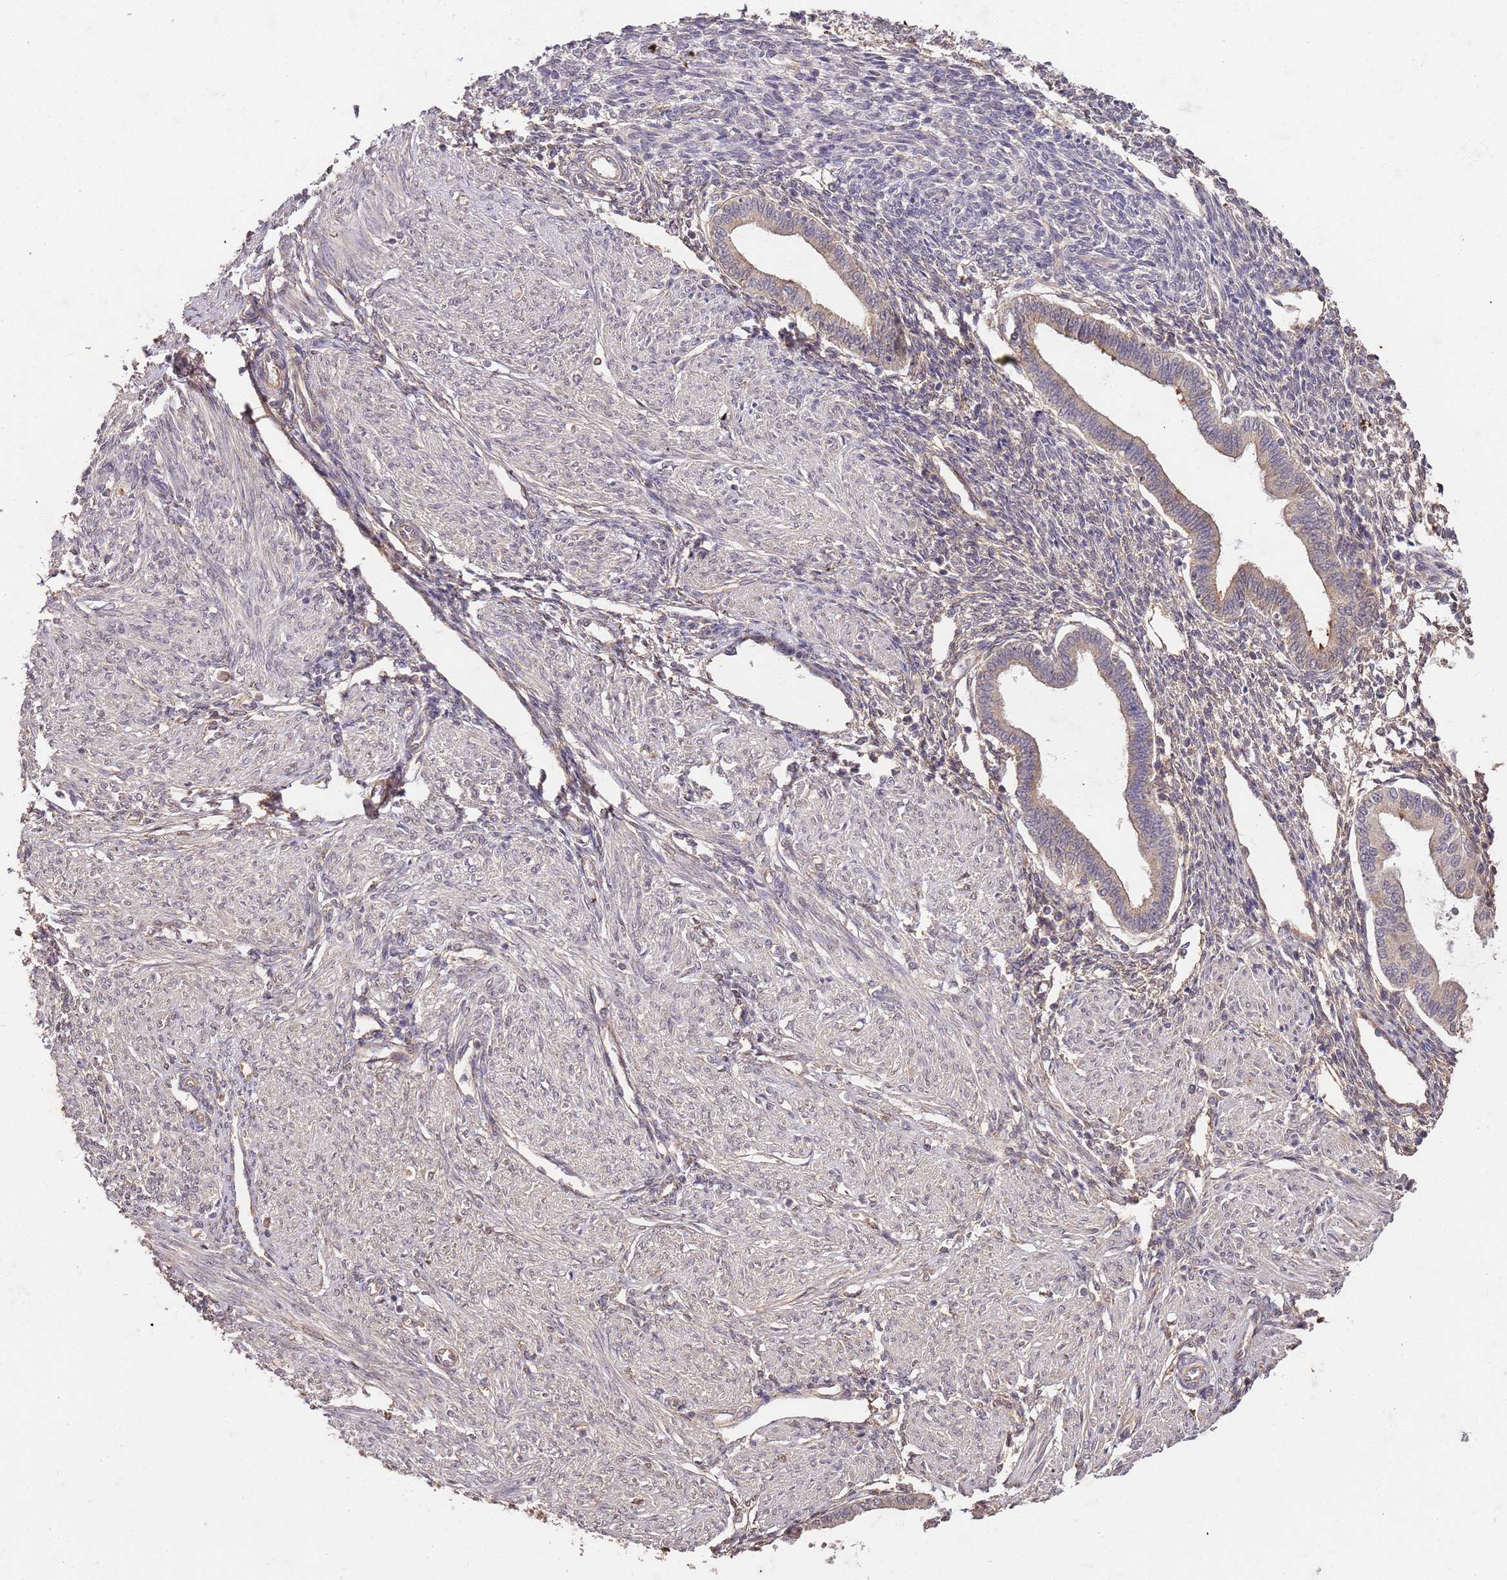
{"staining": {"intensity": "weak", "quantity": "<25%", "location": "cytoplasmic/membranous"}, "tissue": "endometrium", "cell_type": "Cells in endometrial stroma", "image_type": "normal", "snomed": [{"axis": "morphology", "description": "Normal tissue, NOS"}, {"axis": "topography", "description": "Endometrium"}], "caption": "A micrograph of endometrium stained for a protein displays no brown staining in cells in endometrial stroma. (Immunohistochemistry, brightfield microscopy, high magnification).", "gene": "UBE3A", "patient": {"sex": "female", "age": 53}}